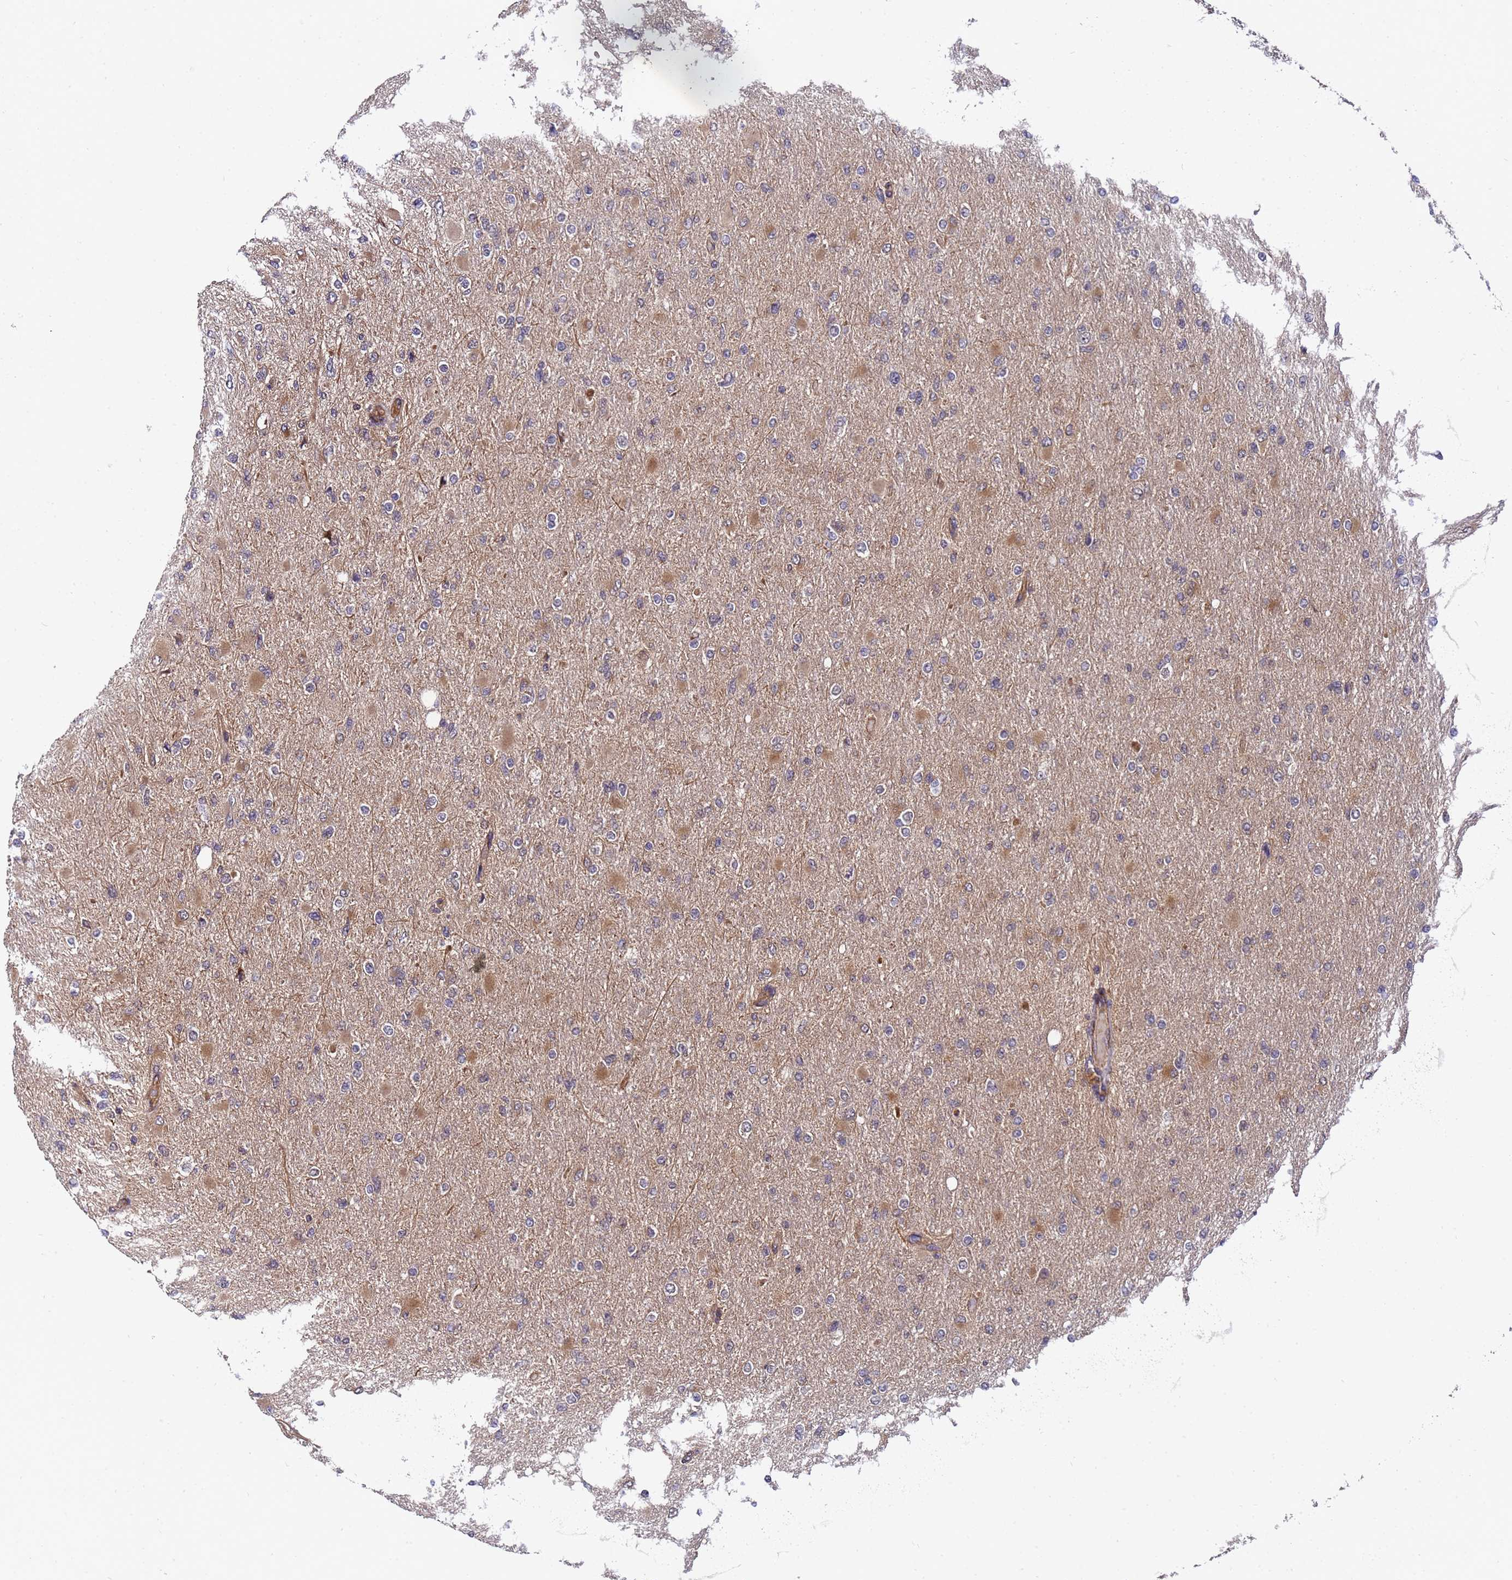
{"staining": {"intensity": "weak", "quantity": "<25%", "location": "cytoplasmic/membranous"}, "tissue": "glioma", "cell_type": "Tumor cells", "image_type": "cancer", "snomed": [{"axis": "morphology", "description": "Glioma, malignant, High grade"}, {"axis": "topography", "description": "Cerebral cortex"}], "caption": "High magnification brightfield microscopy of glioma stained with DAB (3,3'-diaminobenzidine) (brown) and counterstained with hematoxylin (blue): tumor cells show no significant staining.", "gene": "GSTCD", "patient": {"sex": "female", "age": 36}}